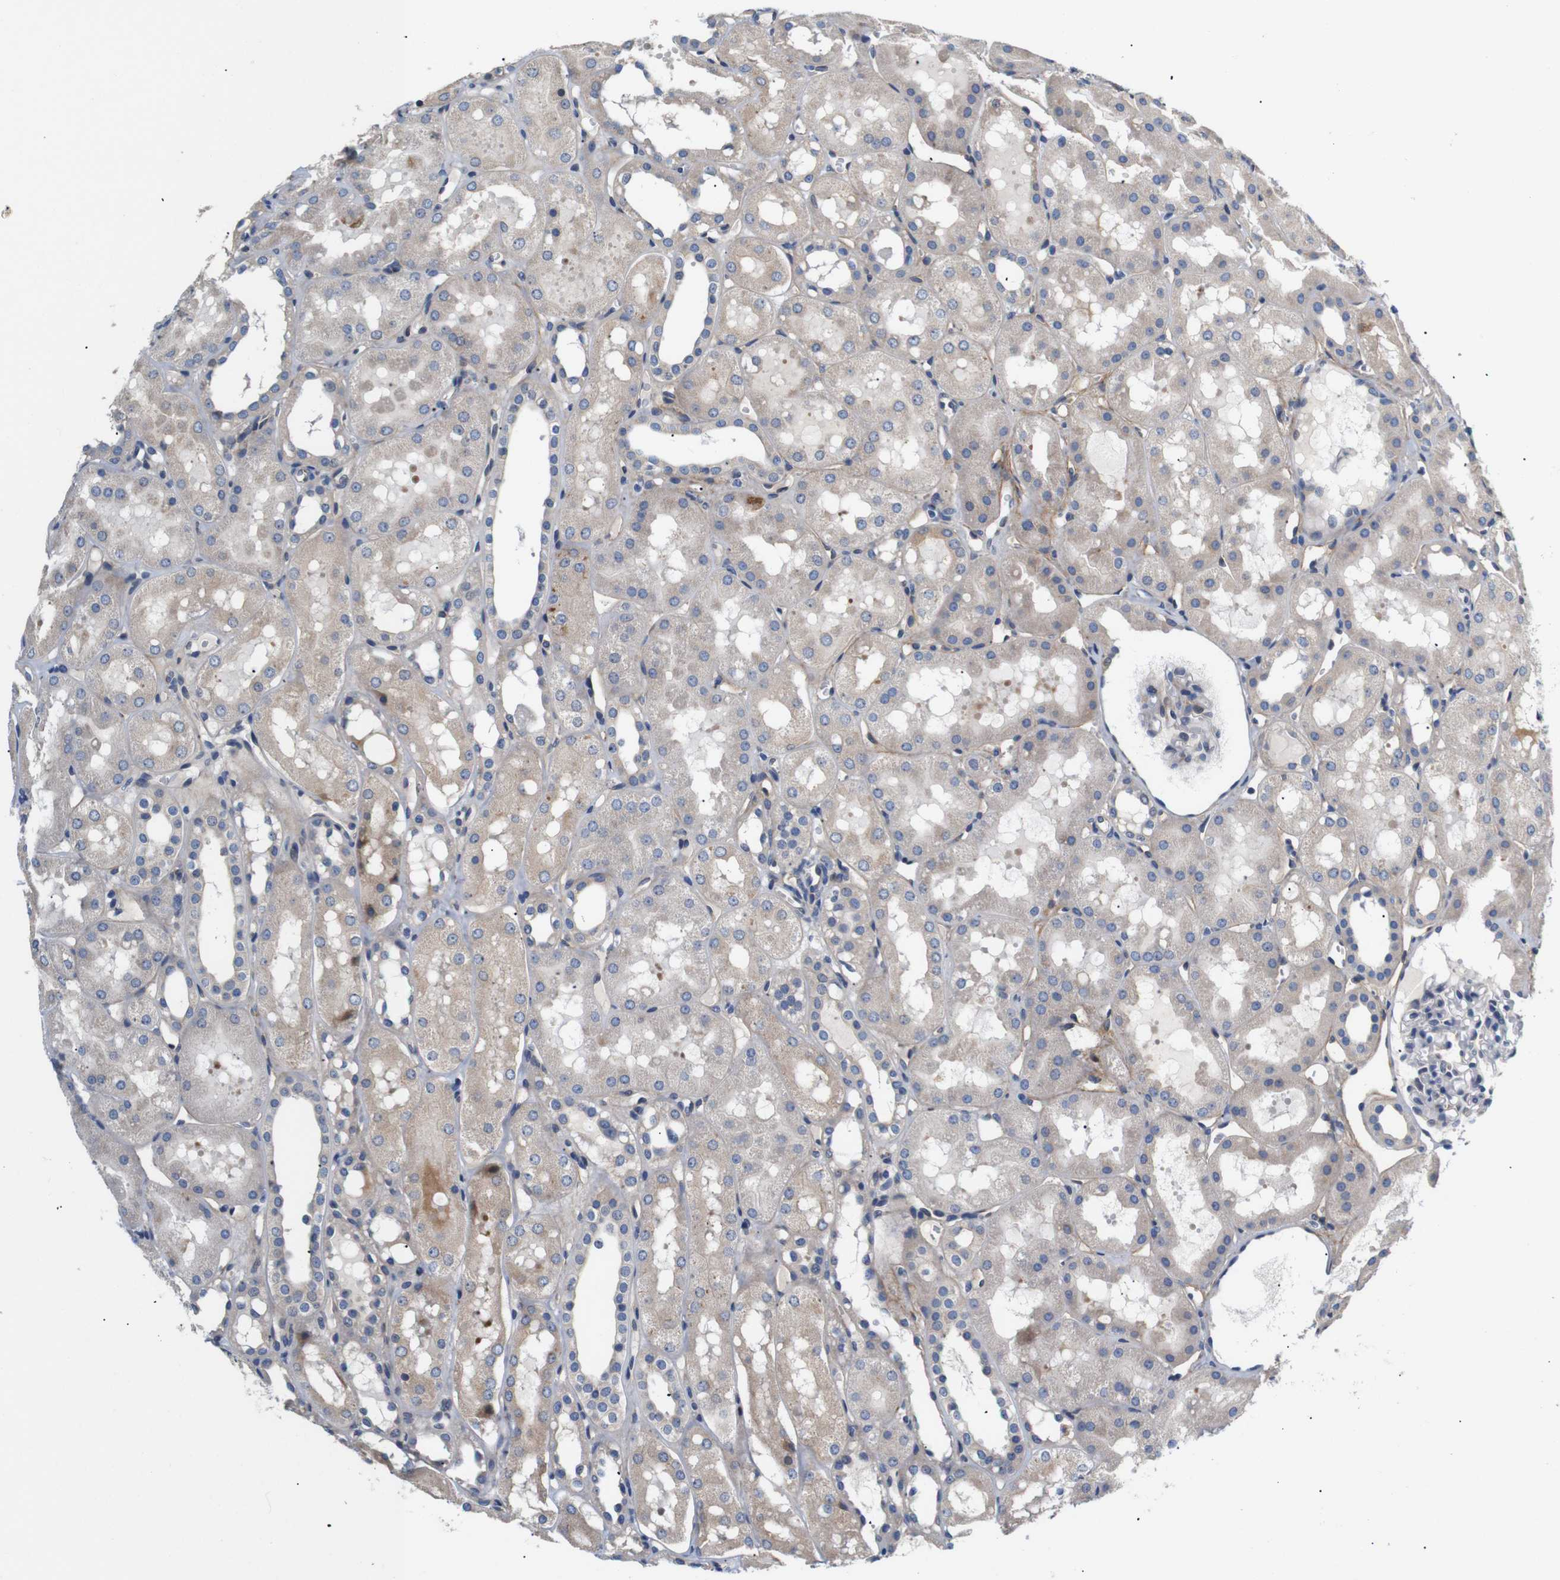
{"staining": {"intensity": "weak", "quantity": "<25%", "location": "cytoplasmic/membranous"}, "tissue": "kidney", "cell_type": "Cells in glomeruli", "image_type": "normal", "snomed": [{"axis": "morphology", "description": "Normal tissue, NOS"}, {"axis": "topography", "description": "Kidney"}, {"axis": "topography", "description": "Urinary bladder"}], "caption": "Immunohistochemistry (IHC) histopathology image of benign kidney: kidney stained with DAB (3,3'-diaminobenzidine) demonstrates no significant protein positivity in cells in glomeruli.", "gene": "UBE2G2", "patient": {"sex": "male", "age": 16}}